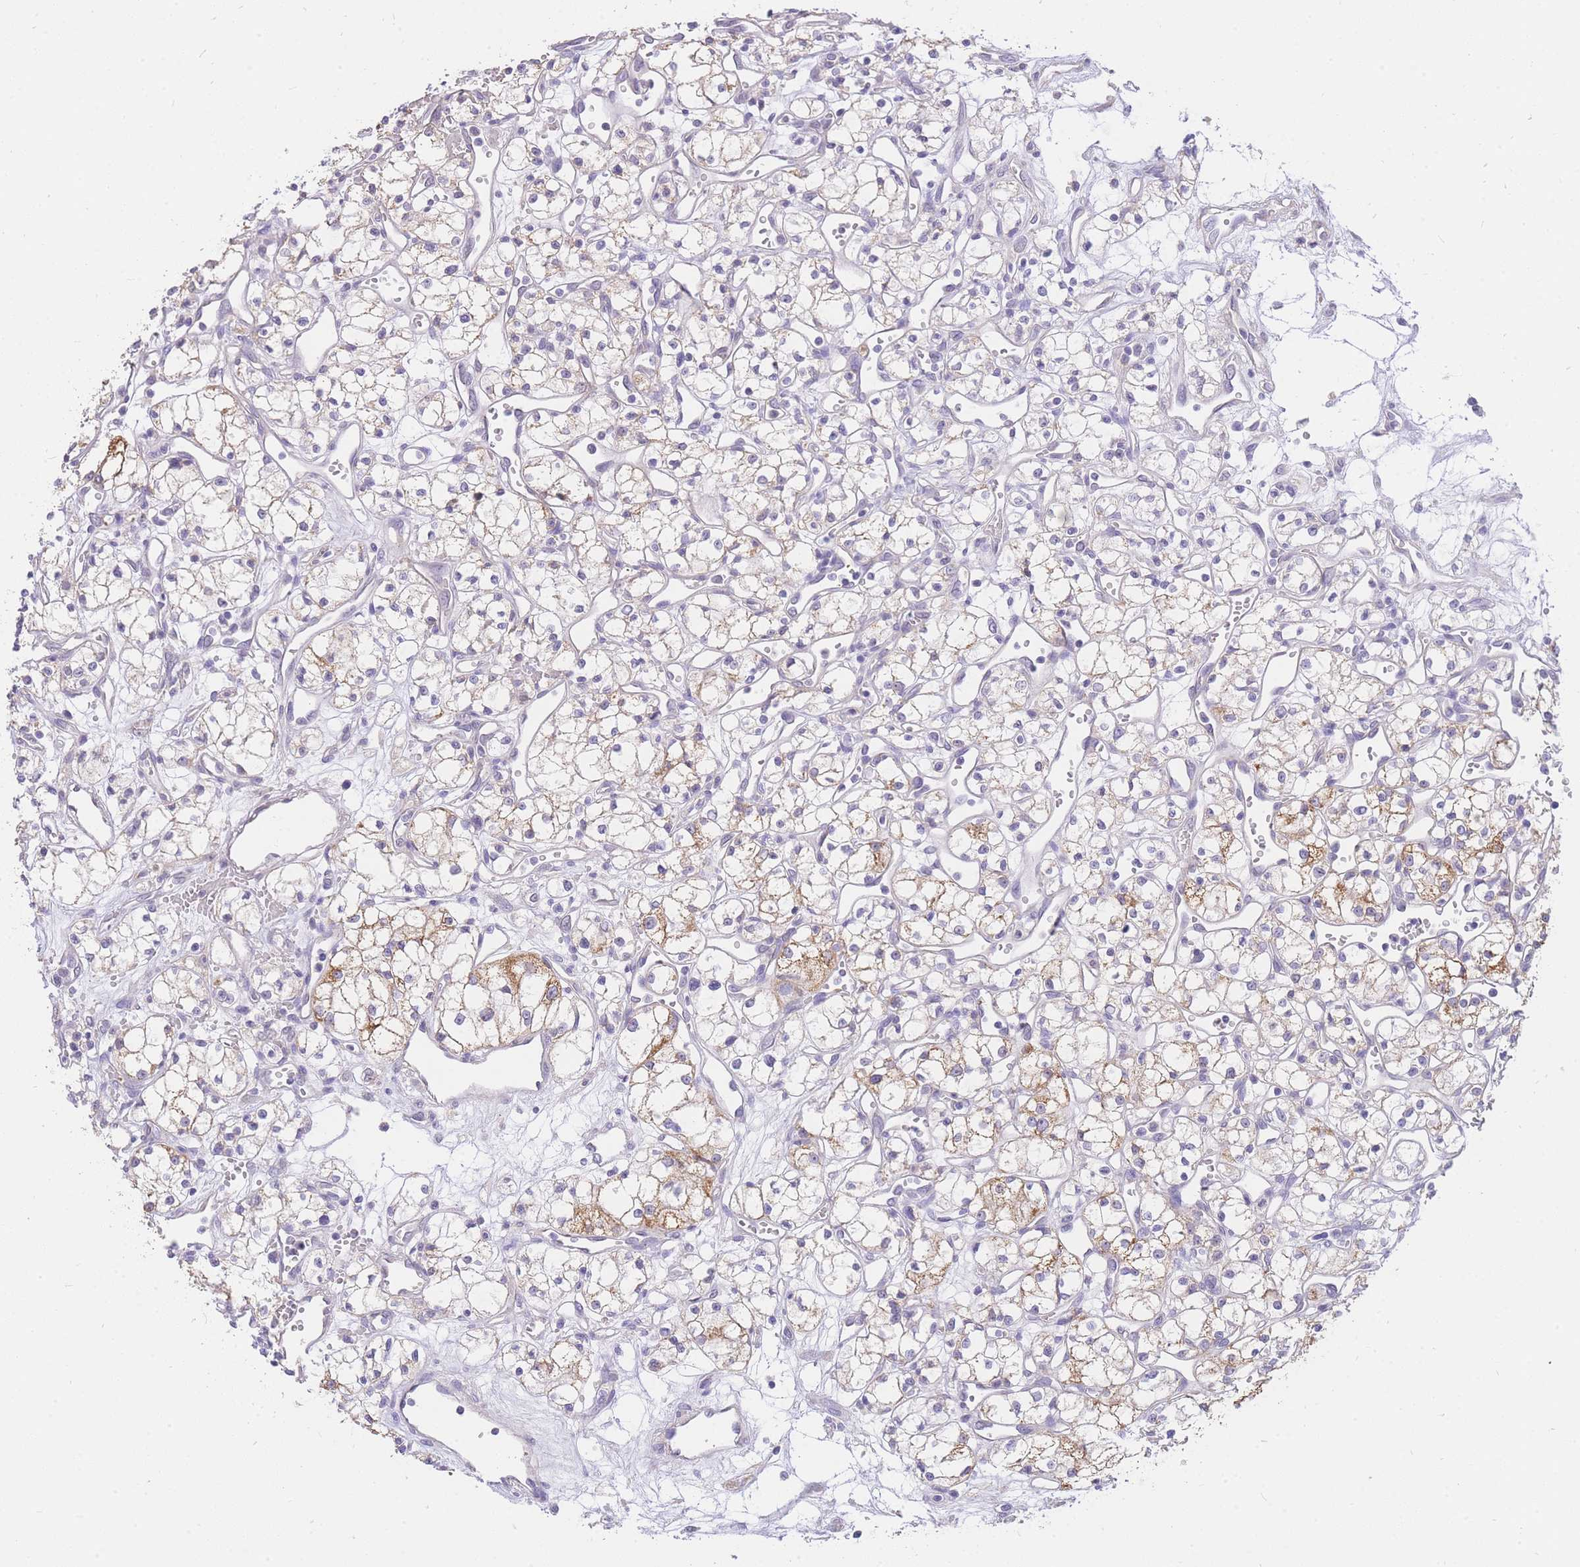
{"staining": {"intensity": "moderate", "quantity": "<25%", "location": "cytoplasmic/membranous"}, "tissue": "renal cancer", "cell_type": "Tumor cells", "image_type": "cancer", "snomed": [{"axis": "morphology", "description": "Adenocarcinoma, NOS"}, {"axis": "topography", "description": "Kidney"}], "caption": "A brown stain labels moderate cytoplasmic/membranous staining of a protein in adenocarcinoma (renal) tumor cells.", "gene": "C2orf88", "patient": {"sex": "male", "age": 59}}